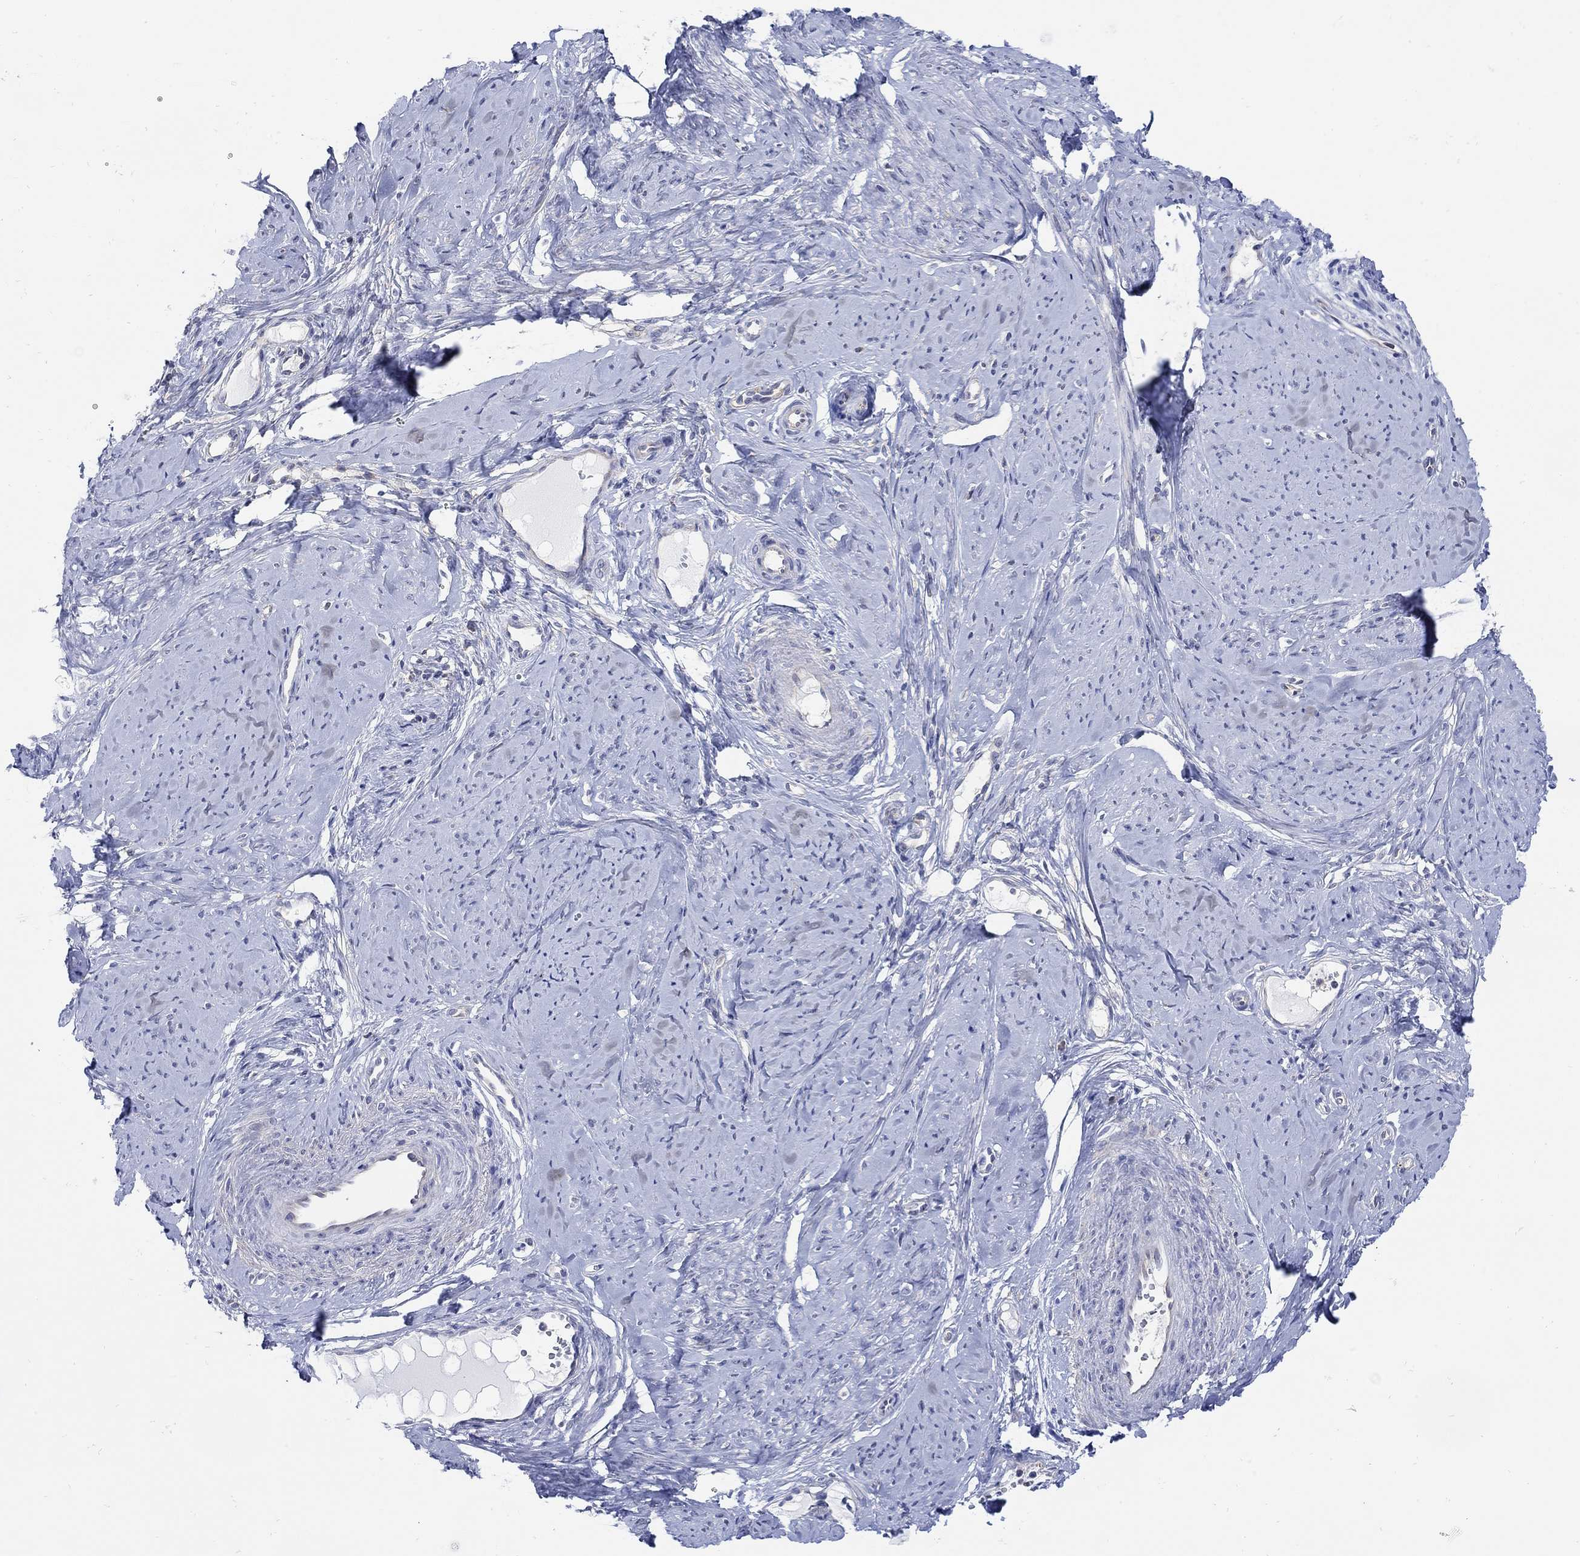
{"staining": {"intensity": "weak", "quantity": "<25%", "location": "cytoplasmic/membranous"}, "tissue": "smooth muscle", "cell_type": "Smooth muscle cells", "image_type": "normal", "snomed": [{"axis": "morphology", "description": "Normal tissue, NOS"}, {"axis": "topography", "description": "Smooth muscle"}], "caption": "The histopathology image demonstrates no staining of smooth muscle cells in unremarkable smooth muscle. (Immunohistochemistry, brightfield microscopy, high magnification).", "gene": "TEKT3", "patient": {"sex": "female", "age": 48}}